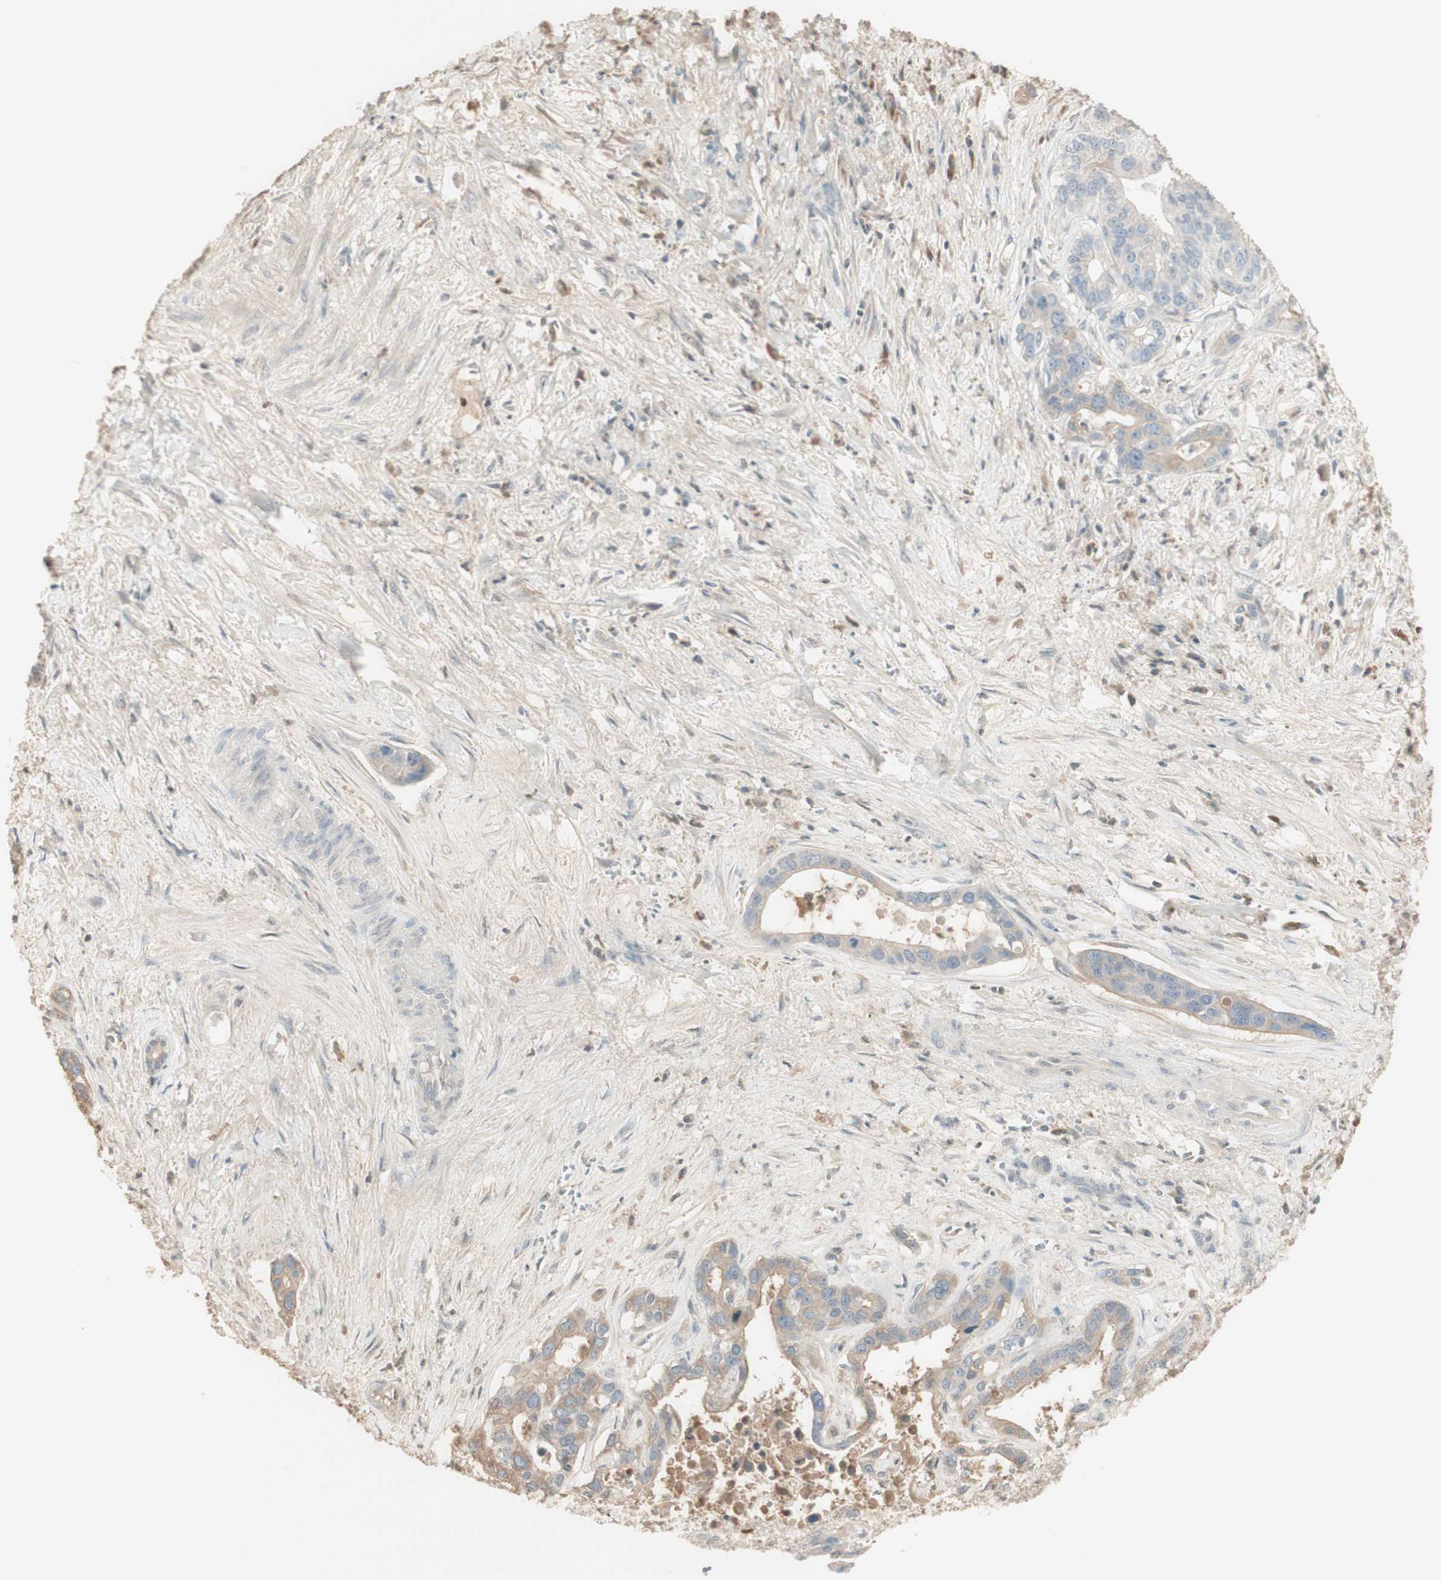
{"staining": {"intensity": "negative", "quantity": "none", "location": "none"}, "tissue": "liver cancer", "cell_type": "Tumor cells", "image_type": "cancer", "snomed": [{"axis": "morphology", "description": "Cholangiocarcinoma"}, {"axis": "topography", "description": "Liver"}], "caption": "Image shows no protein positivity in tumor cells of liver cancer (cholangiocarcinoma) tissue. Nuclei are stained in blue.", "gene": "IFNG", "patient": {"sex": "female", "age": 65}}